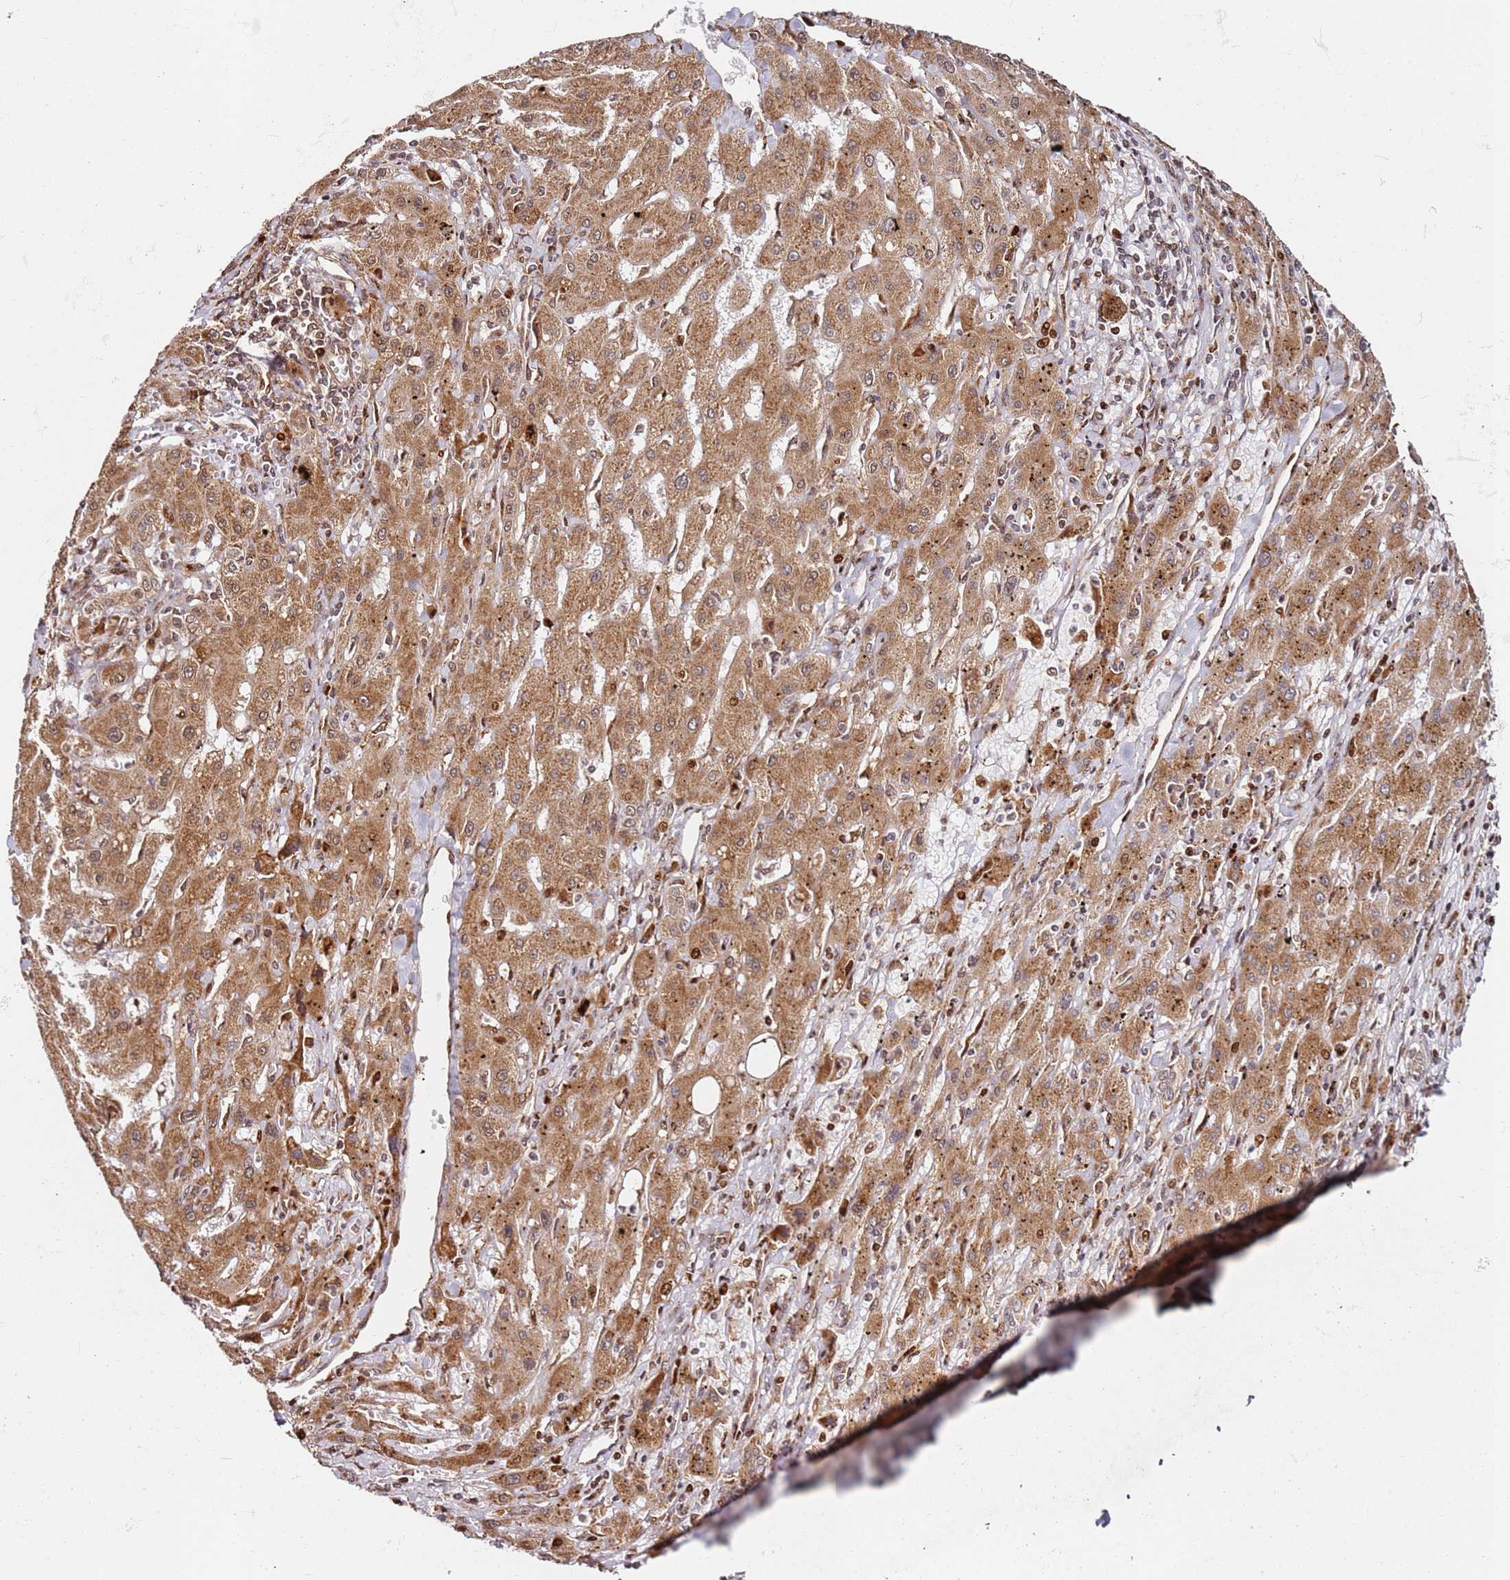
{"staining": {"intensity": "moderate", "quantity": ">75%", "location": "cytoplasmic/membranous"}, "tissue": "liver cancer", "cell_type": "Tumor cells", "image_type": "cancer", "snomed": [{"axis": "morphology", "description": "Carcinoma, Hepatocellular, NOS"}, {"axis": "topography", "description": "Liver"}], "caption": "A micrograph of liver cancer (hepatocellular carcinoma) stained for a protein reveals moderate cytoplasmic/membranous brown staining in tumor cells.", "gene": "RPS3A", "patient": {"sex": "male", "age": 72}}